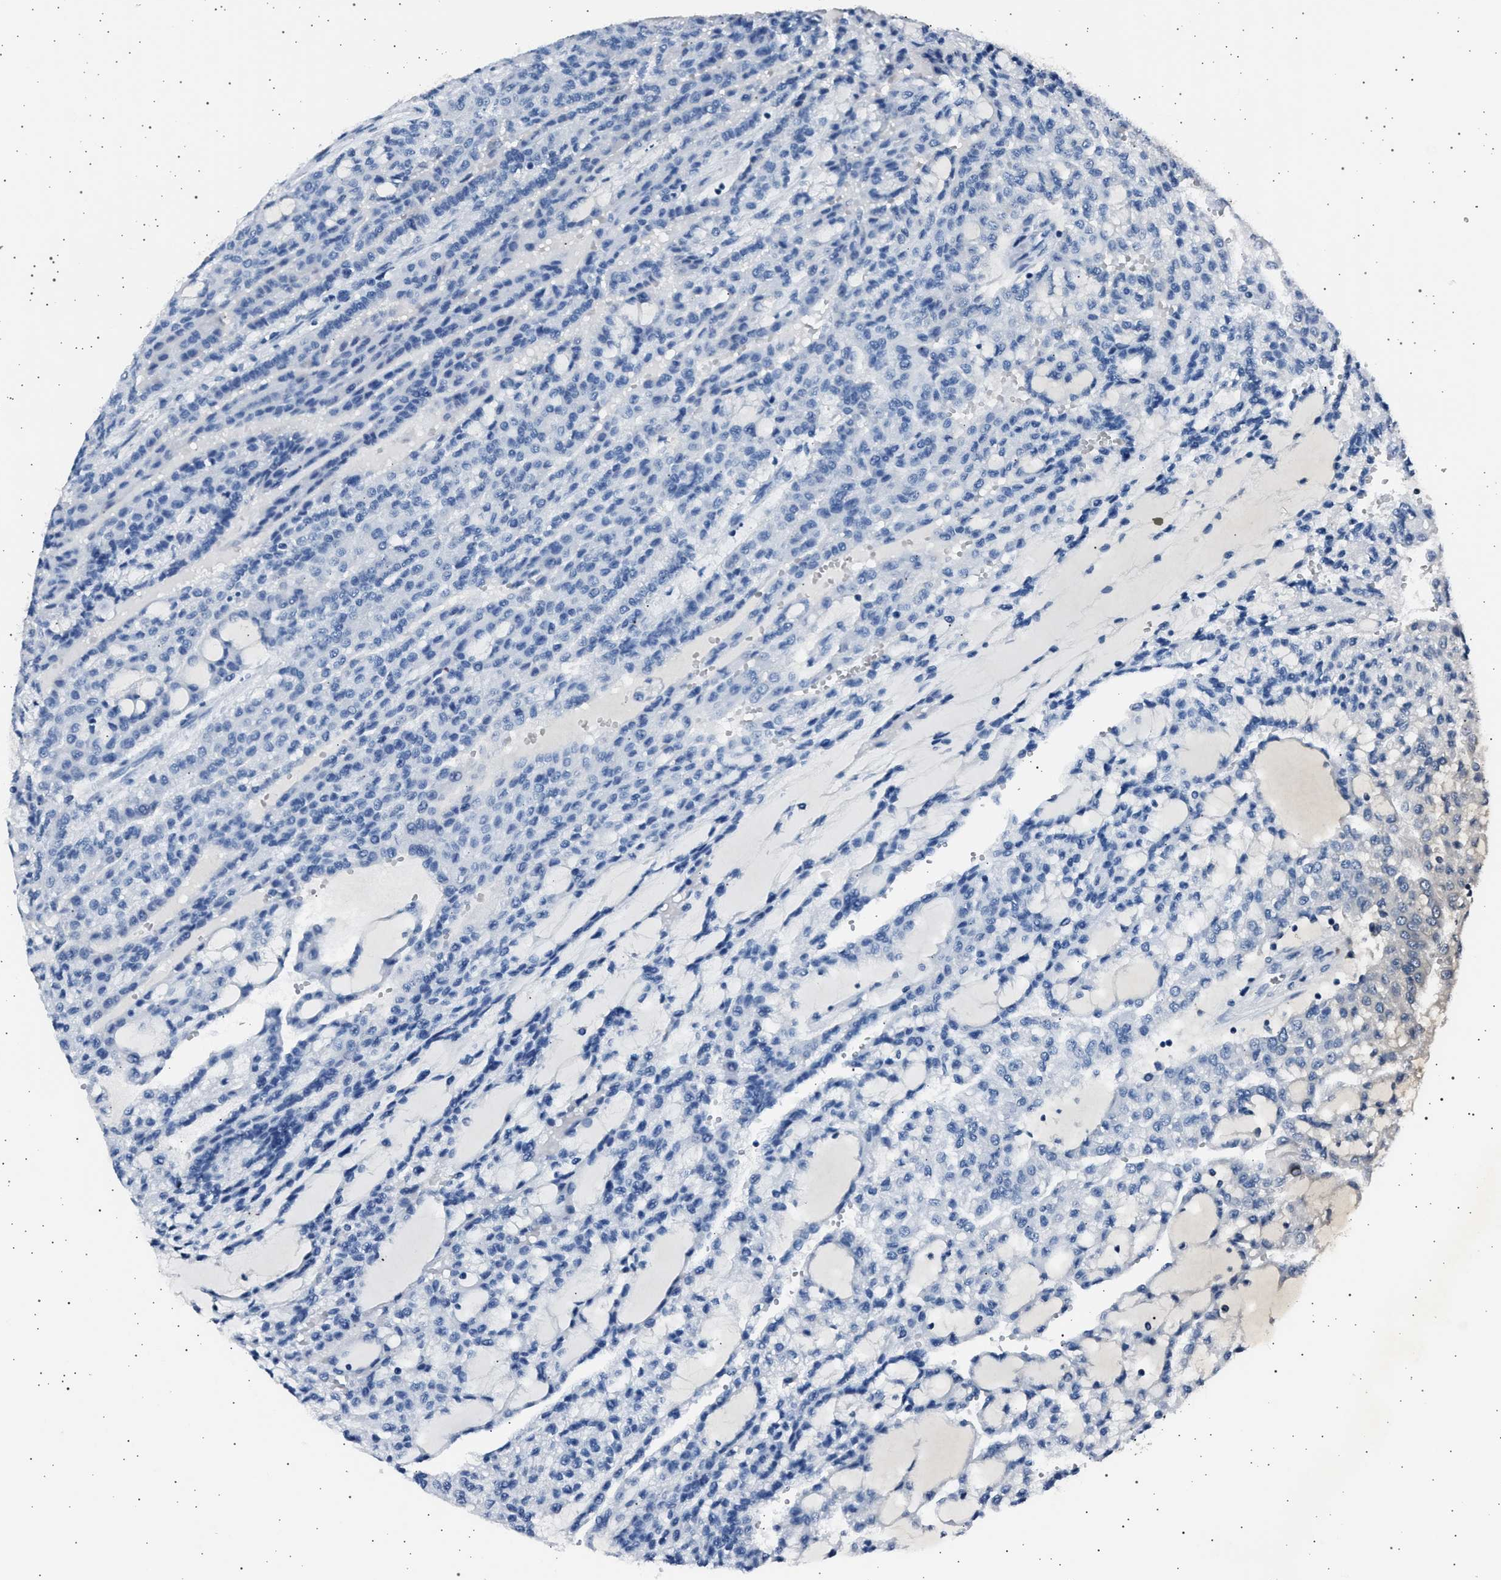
{"staining": {"intensity": "negative", "quantity": "none", "location": "none"}, "tissue": "renal cancer", "cell_type": "Tumor cells", "image_type": "cancer", "snomed": [{"axis": "morphology", "description": "Adenocarcinoma, NOS"}, {"axis": "topography", "description": "Kidney"}], "caption": "A micrograph of renal cancer stained for a protein shows no brown staining in tumor cells. (DAB (3,3'-diaminobenzidine) immunohistochemistry with hematoxylin counter stain).", "gene": "FTCD", "patient": {"sex": "male", "age": 63}}